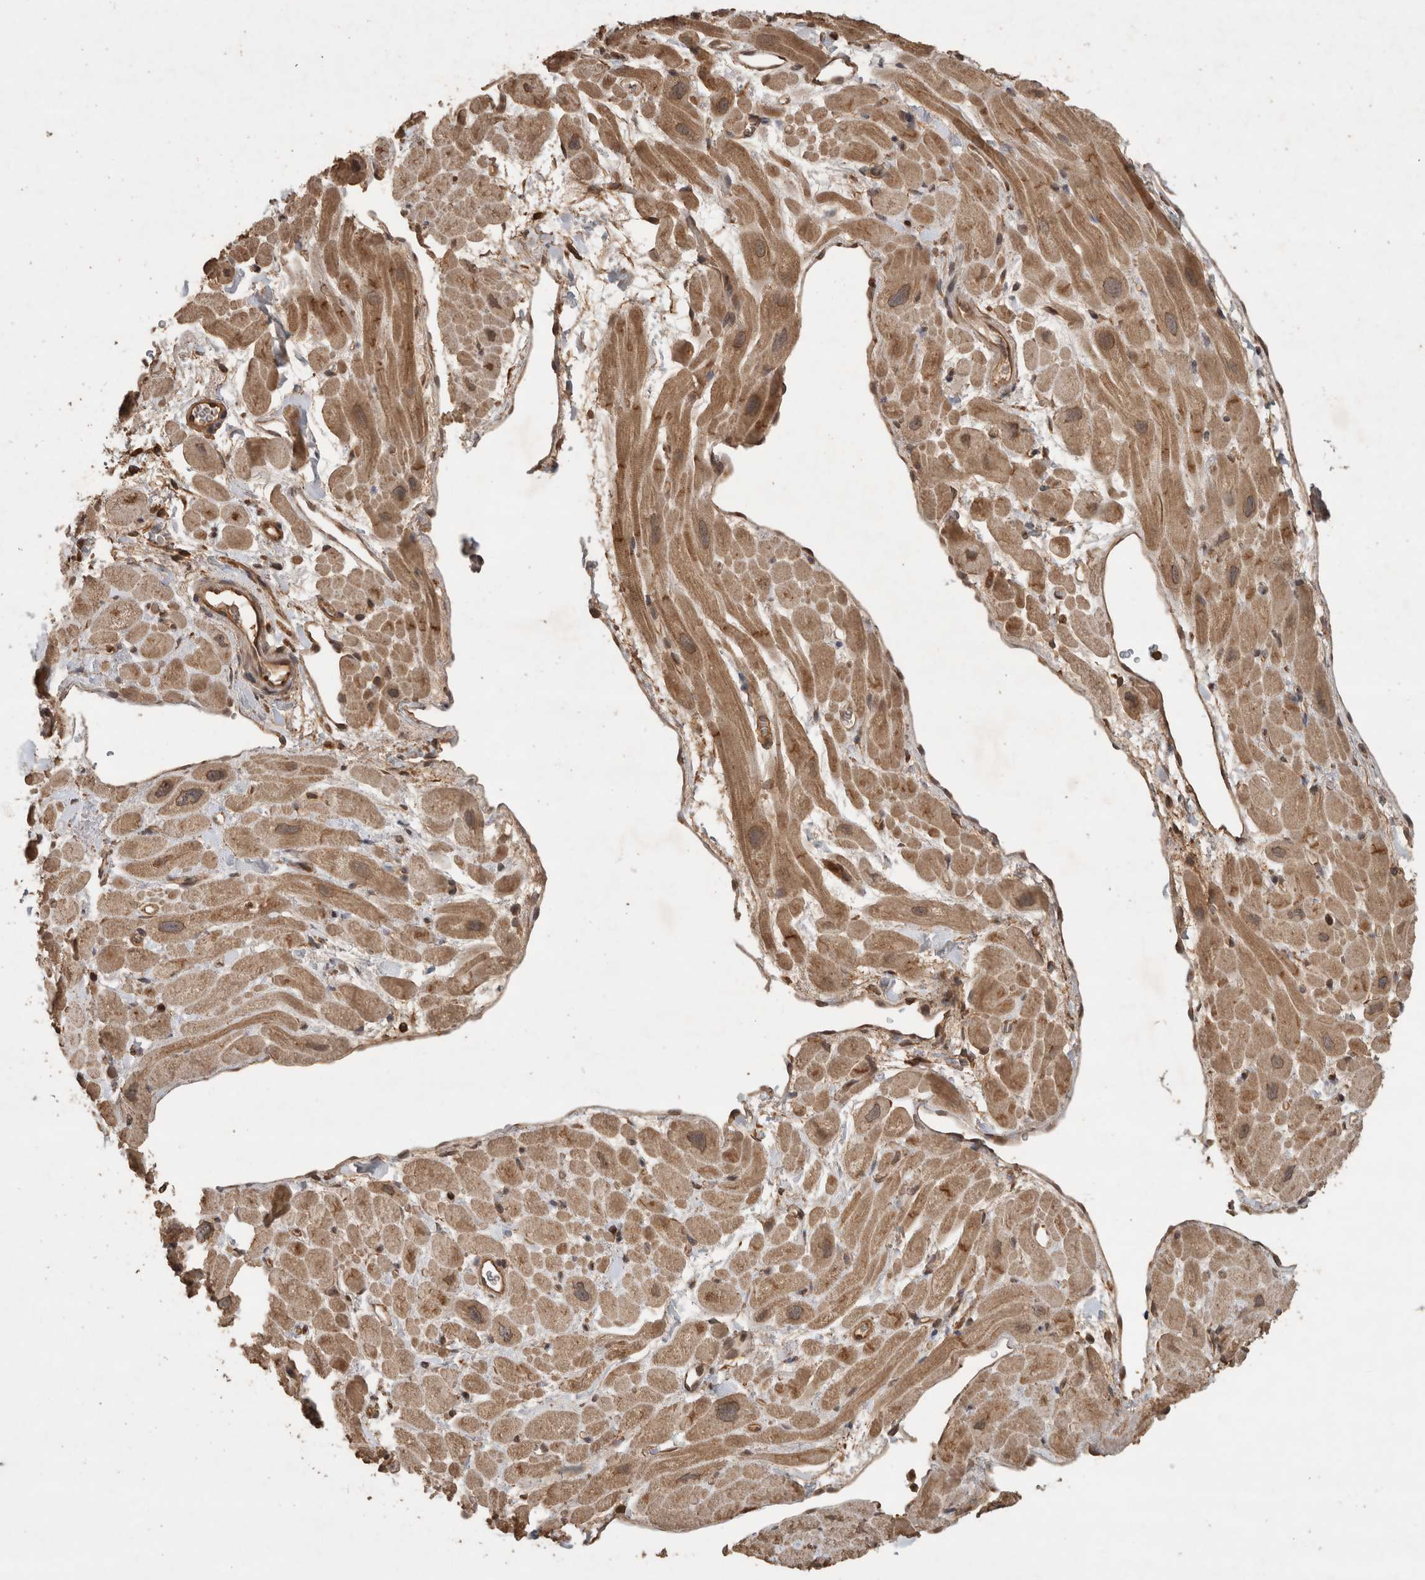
{"staining": {"intensity": "moderate", "quantity": "25%-75%", "location": "cytoplasmic/membranous"}, "tissue": "heart muscle", "cell_type": "Cardiomyocytes", "image_type": "normal", "snomed": [{"axis": "morphology", "description": "Normal tissue, NOS"}, {"axis": "topography", "description": "Heart"}], "caption": "IHC staining of benign heart muscle, which displays medium levels of moderate cytoplasmic/membranous expression in approximately 25%-75% of cardiomyocytes indicating moderate cytoplasmic/membranous protein staining. The staining was performed using DAB (brown) for protein detection and nuclei were counterstained in hematoxylin (blue).", "gene": "OTUD7B", "patient": {"sex": "male", "age": 49}}